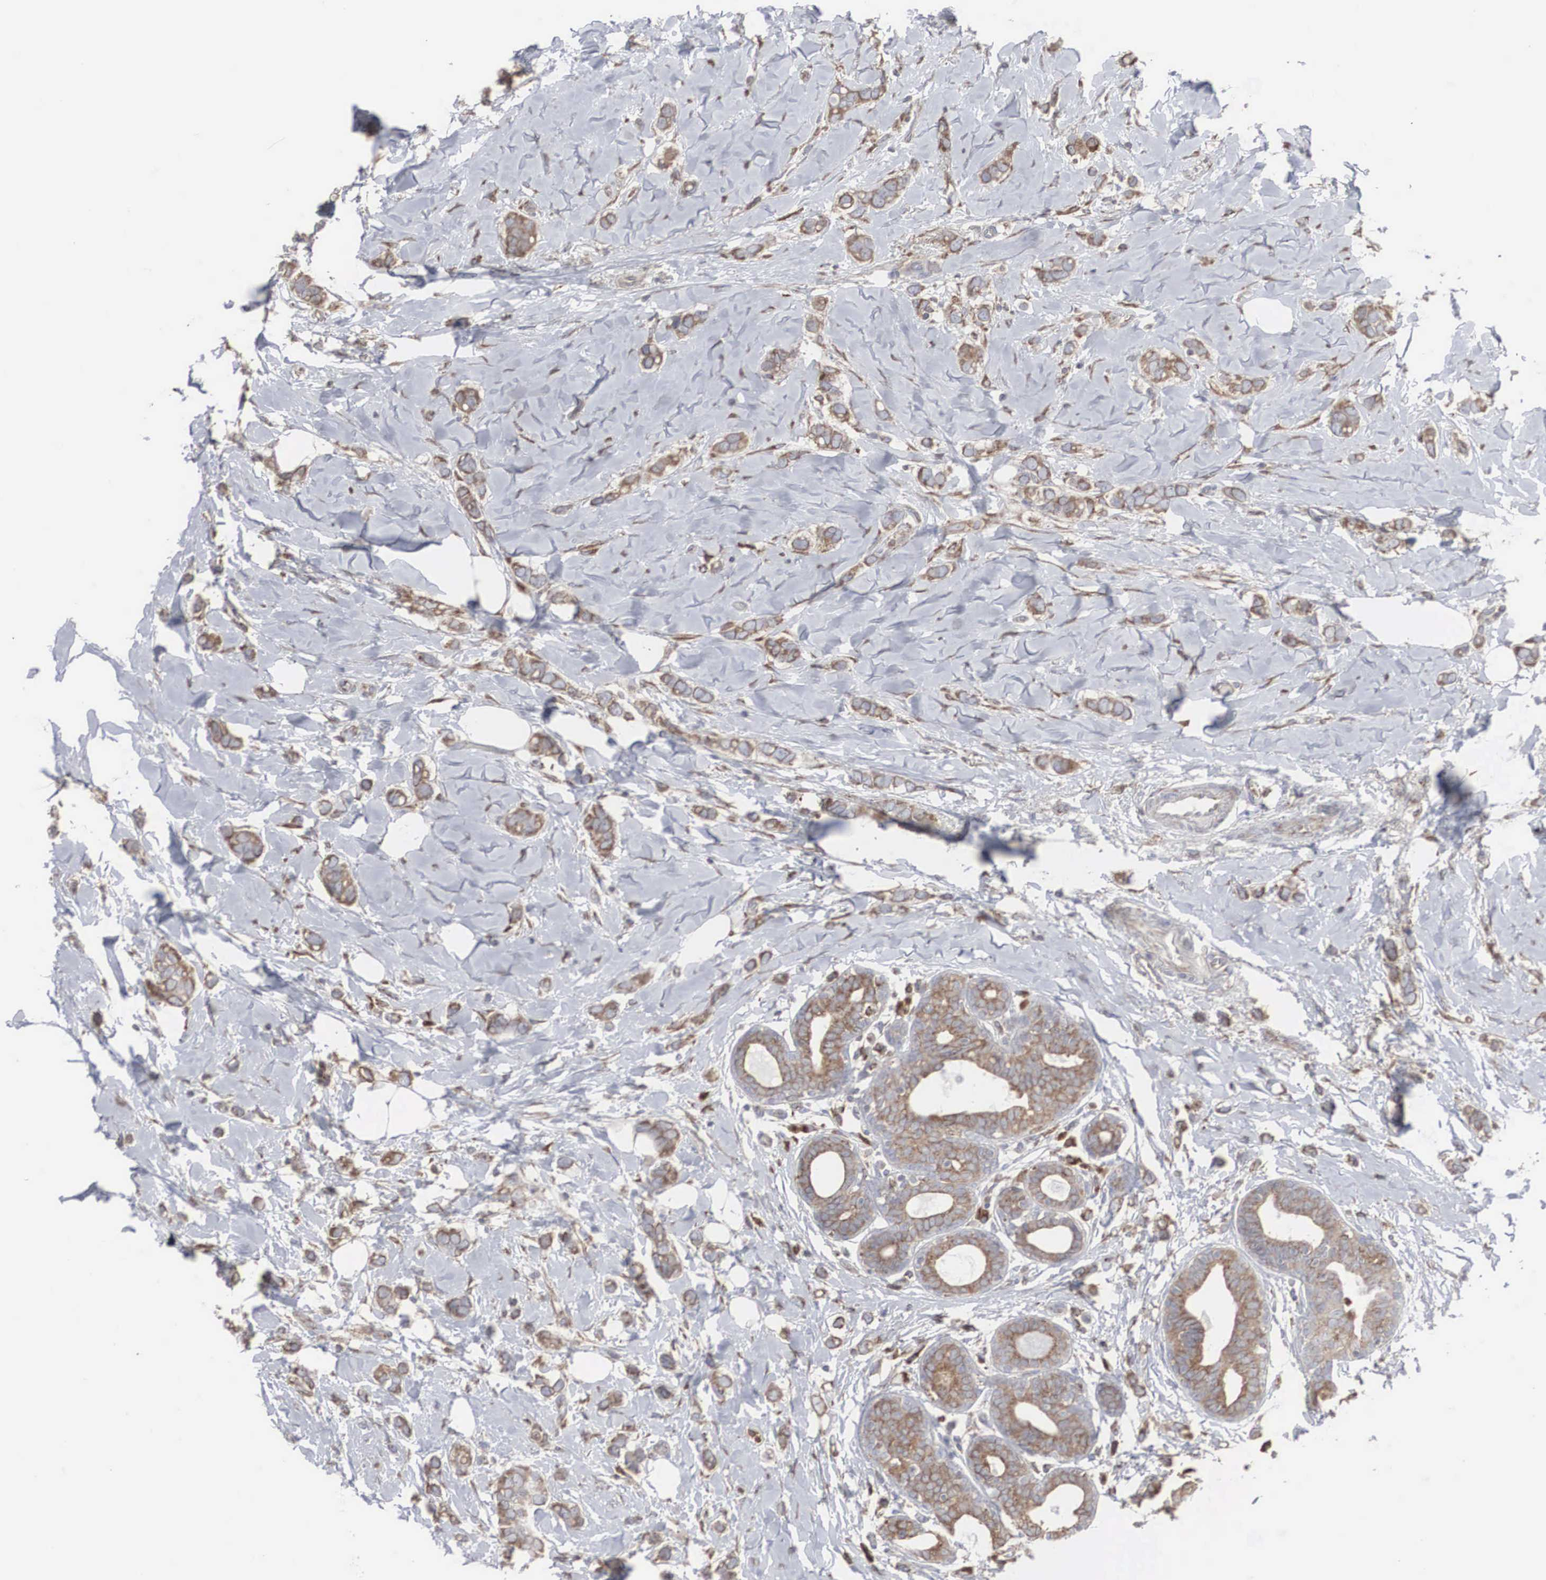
{"staining": {"intensity": "moderate", "quantity": ">75%", "location": "cytoplasmic/membranous"}, "tissue": "breast cancer", "cell_type": "Tumor cells", "image_type": "cancer", "snomed": [{"axis": "morphology", "description": "Duct carcinoma"}, {"axis": "topography", "description": "Breast"}], "caption": "The immunohistochemical stain highlights moderate cytoplasmic/membranous expression in tumor cells of infiltrating ductal carcinoma (breast) tissue.", "gene": "MIA2", "patient": {"sex": "female", "age": 72}}